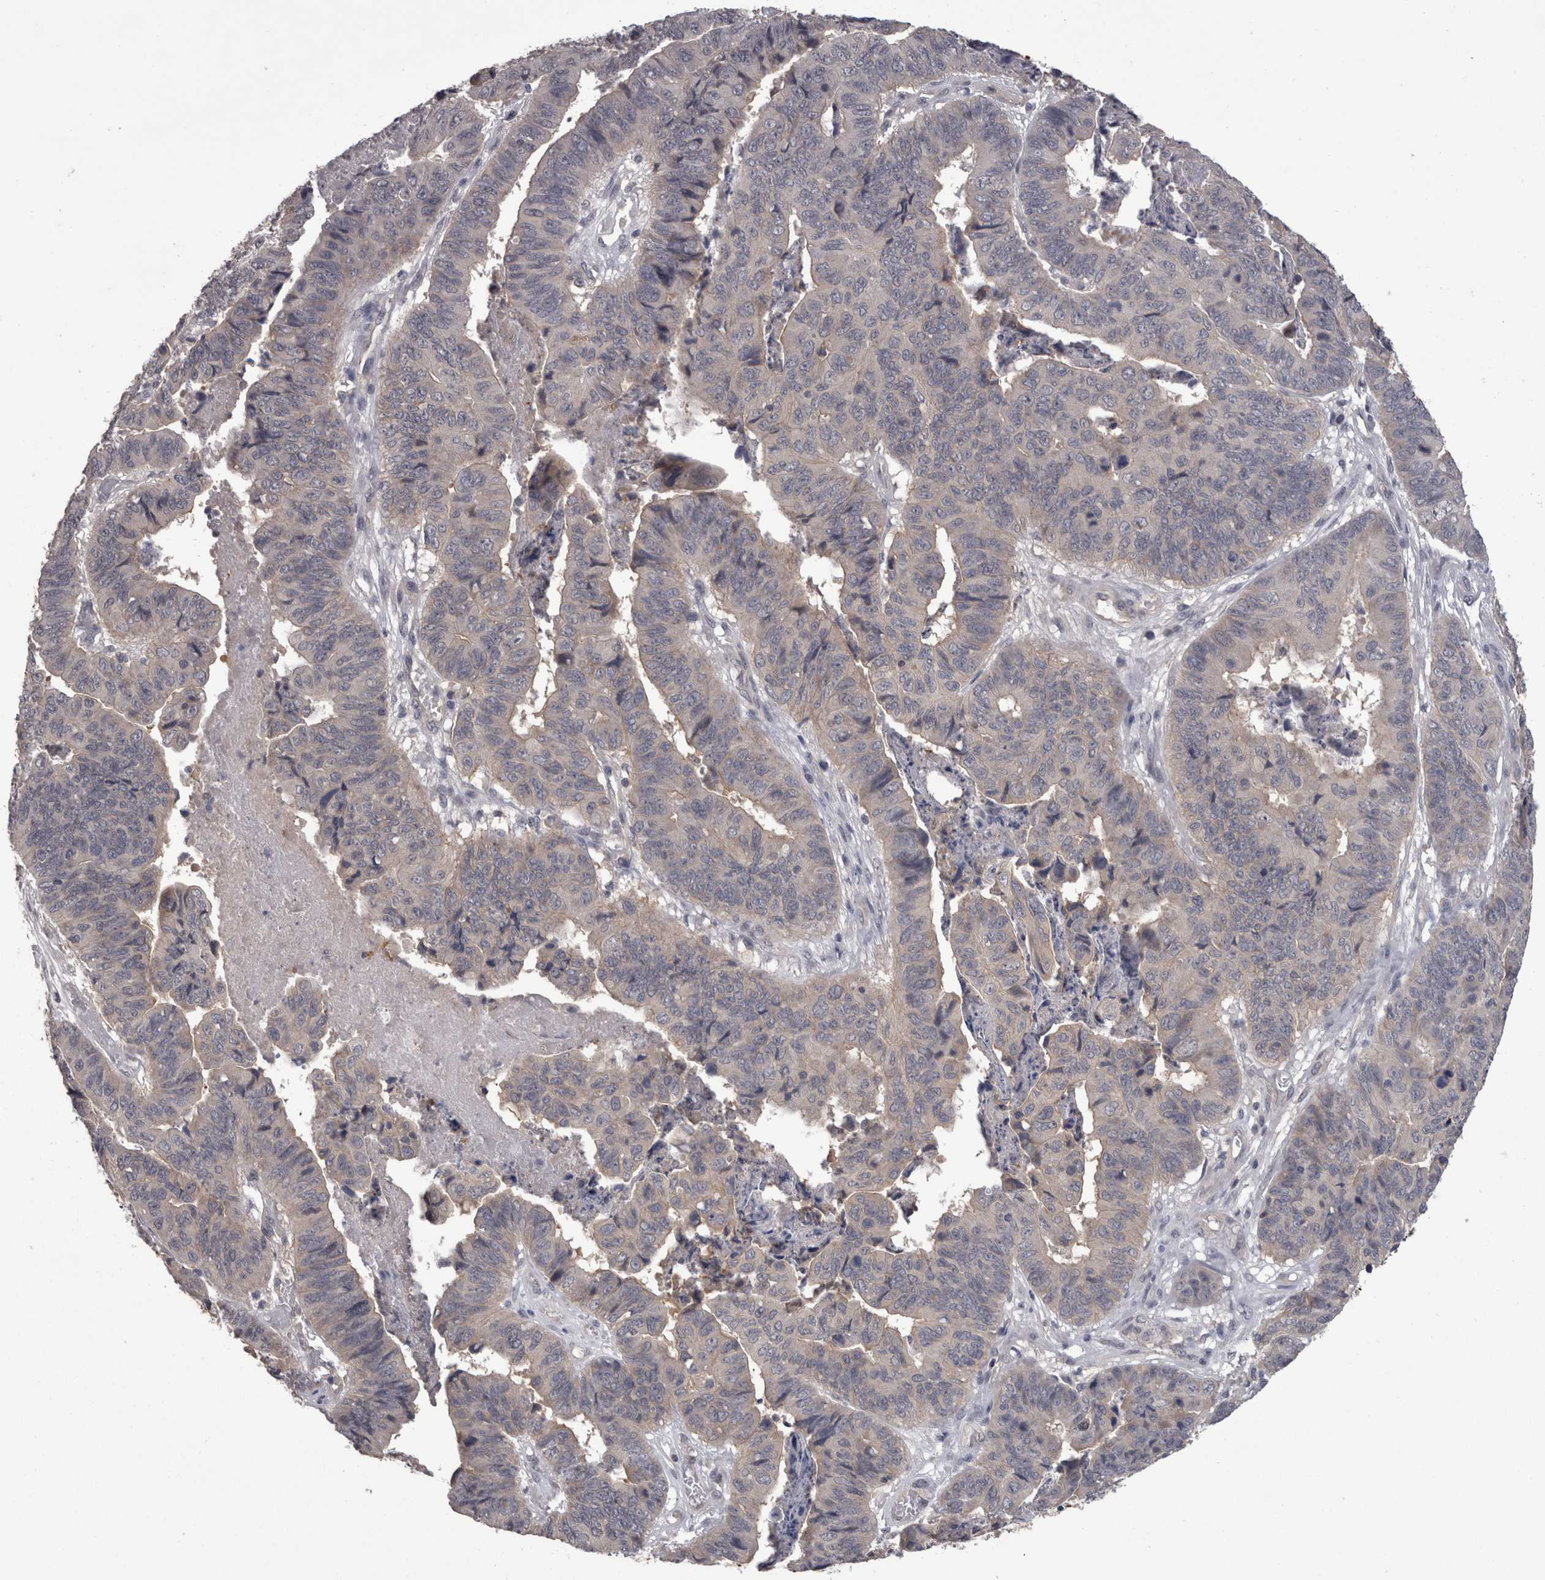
{"staining": {"intensity": "negative", "quantity": "none", "location": "none"}, "tissue": "stomach cancer", "cell_type": "Tumor cells", "image_type": "cancer", "snomed": [{"axis": "morphology", "description": "Adenocarcinoma, NOS"}, {"axis": "topography", "description": "Stomach, lower"}], "caption": "This is a histopathology image of immunohistochemistry staining of adenocarcinoma (stomach), which shows no staining in tumor cells.", "gene": "PON3", "patient": {"sex": "male", "age": 77}}